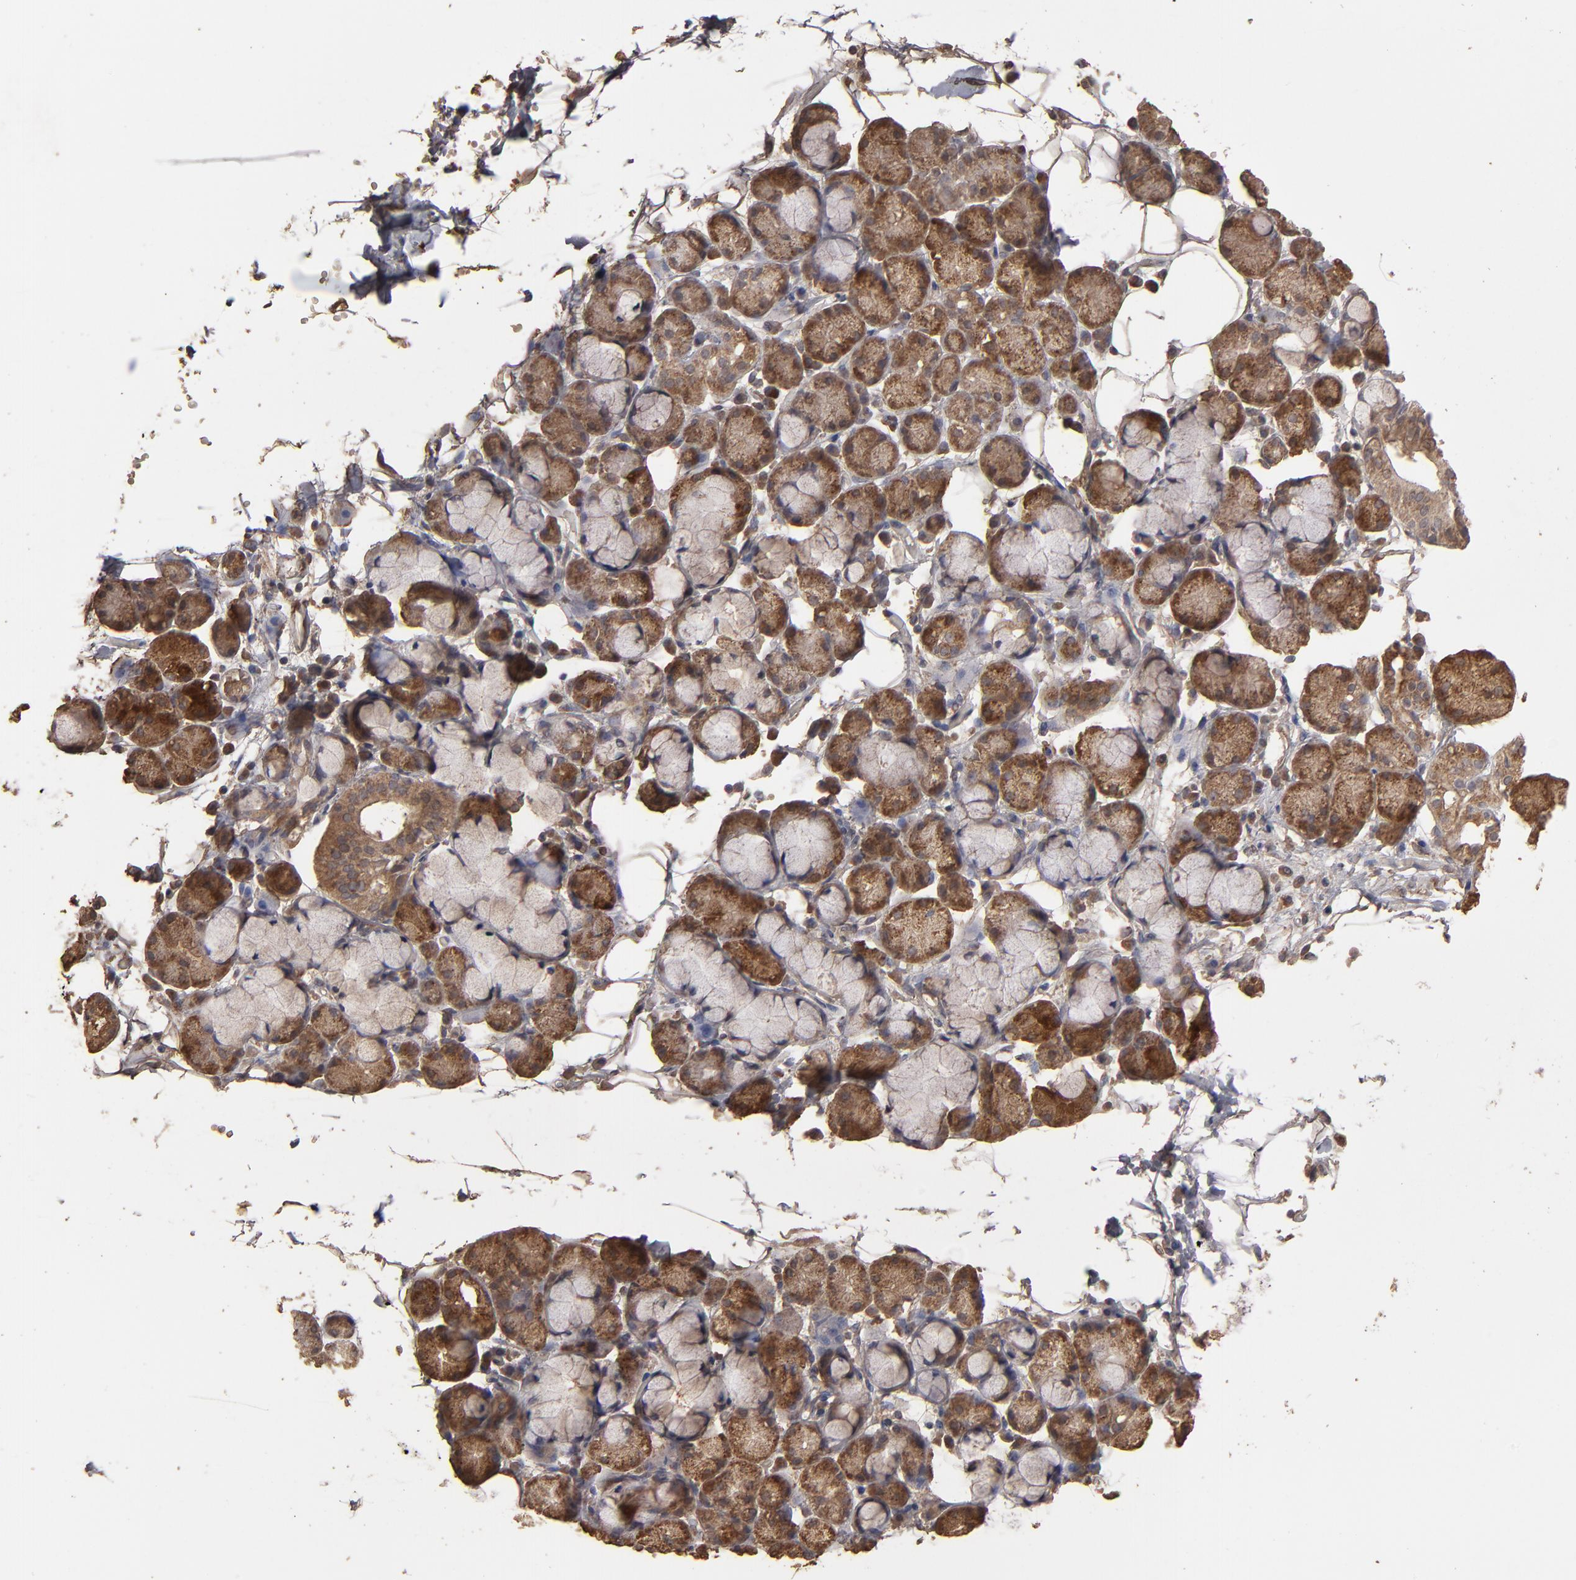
{"staining": {"intensity": "moderate", "quantity": ">75%", "location": "cytoplasmic/membranous"}, "tissue": "salivary gland", "cell_type": "Glandular cells", "image_type": "normal", "snomed": [{"axis": "morphology", "description": "Normal tissue, NOS"}, {"axis": "topography", "description": "Skeletal muscle"}, {"axis": "topography", "description": "Oral tissue"}, {"axis": "topography", "description": "Salivary gland"}, {"axis": "topography", "description": "Peripheral nerve tissue"}], "caption": "Immunohistochemical staining of normal salivary gland demonstrates >75% levels of moderate cytoplasmic/membranous protein positivity in approximately >75% of glandular cells.", "gene": "MMP2", "patient": {"sex": "male", "age": 54}}